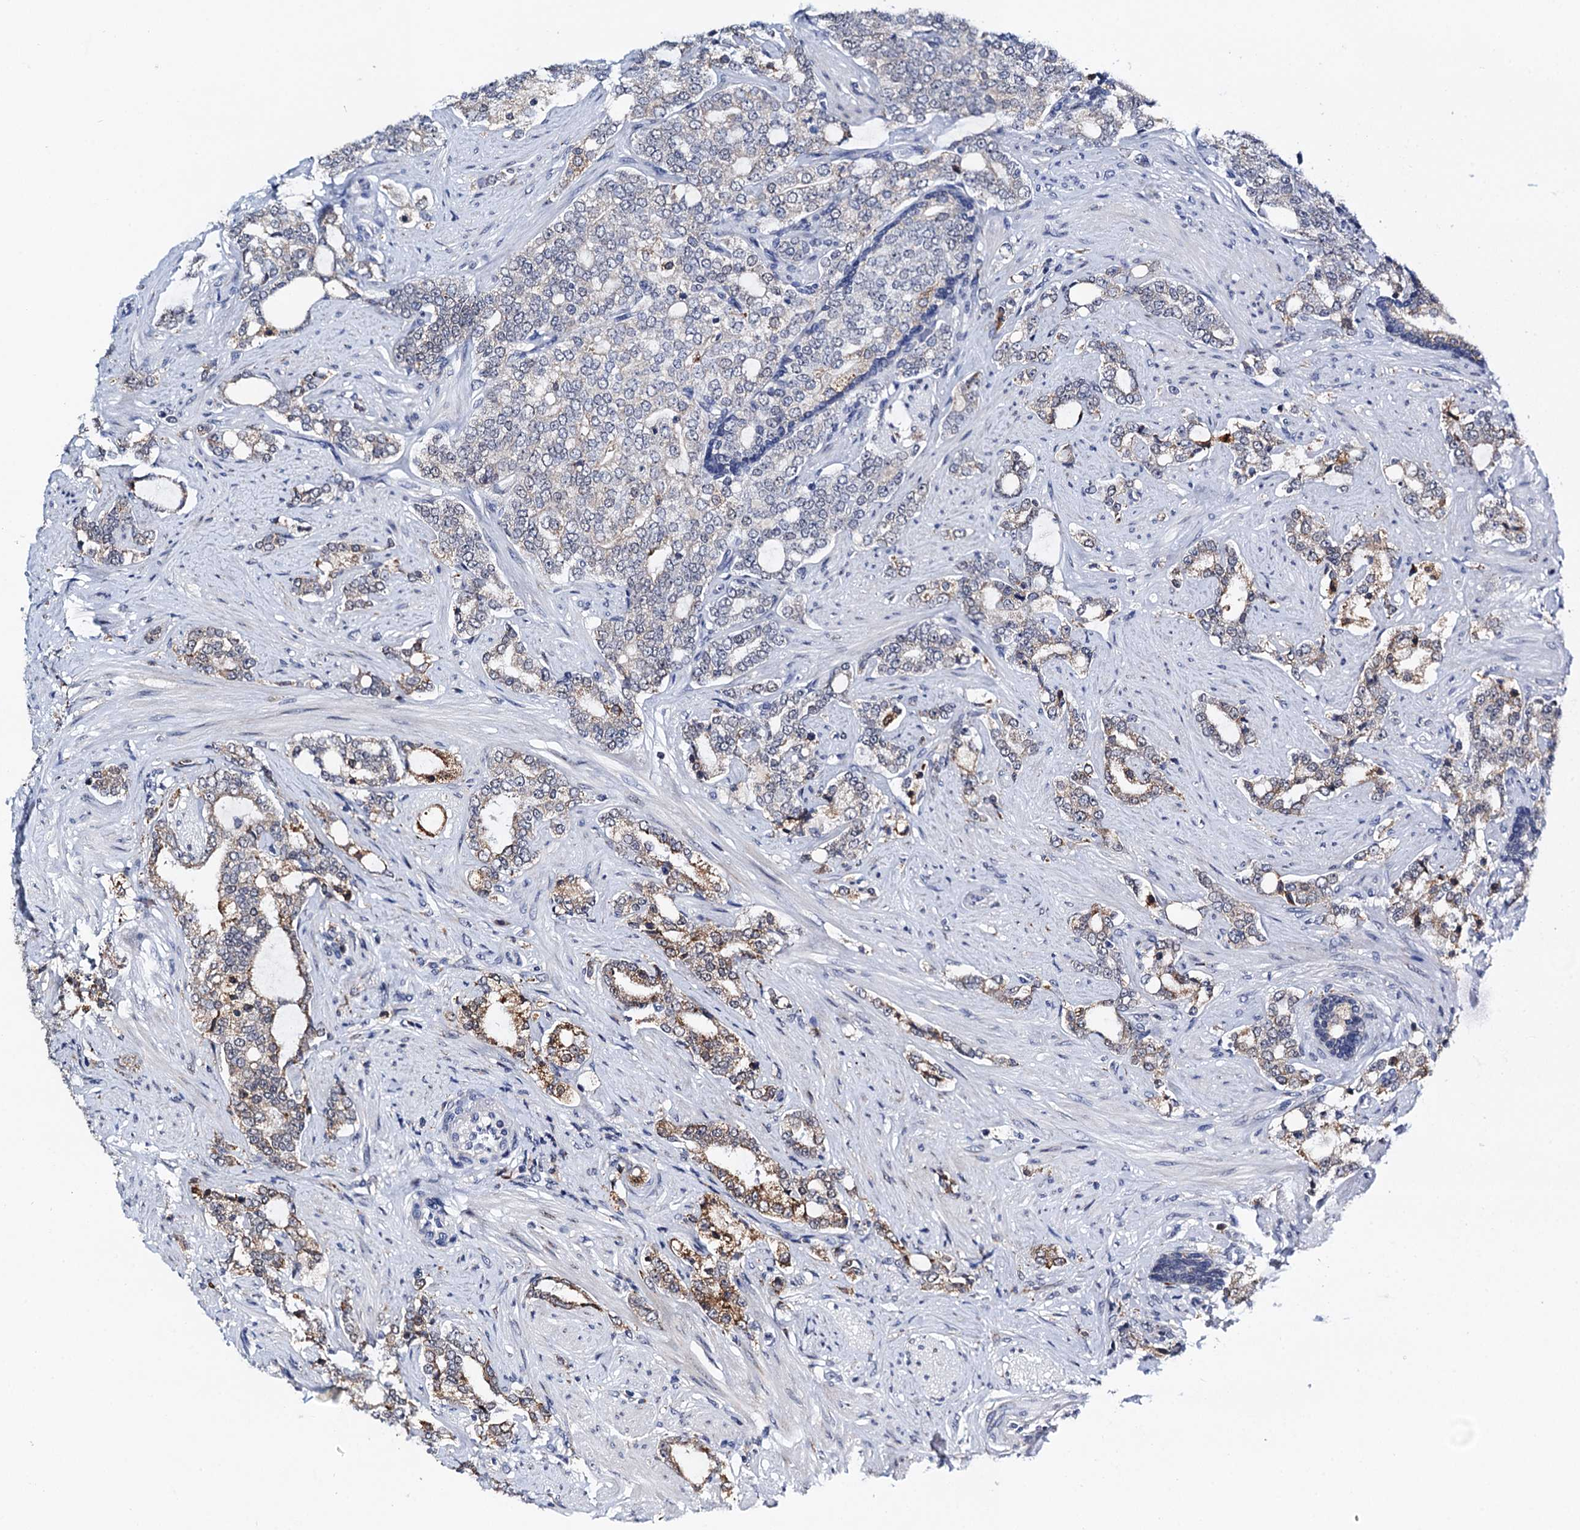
{"staining": {"intensity": "moderate", "quantity": "25%-75%", "location": "cytoplasmic/membranous"}, "tissue": "prostate cancer", "cell_type": "Tumor cells", "image_type": "cancer", "snomed": [{"axis": "morphology", "description": "Adenocarcinoma, High grade"}, {"axis": "topography", "description": "Prostate"}], "caption": "High-magnification brightfield microscopy of prostate adenocarcinoma (high-grade) stained with DAB (3,3'-diaminobenzidine) (brown) and counterstained with hematoxylin (blue). tumor cells exhibit moderate cytoplasmic/membranous expression is identified in approximately25%-75% of cells.", "gene": "SLC7A10", "patient": {"sex": "male", "age": 64}}